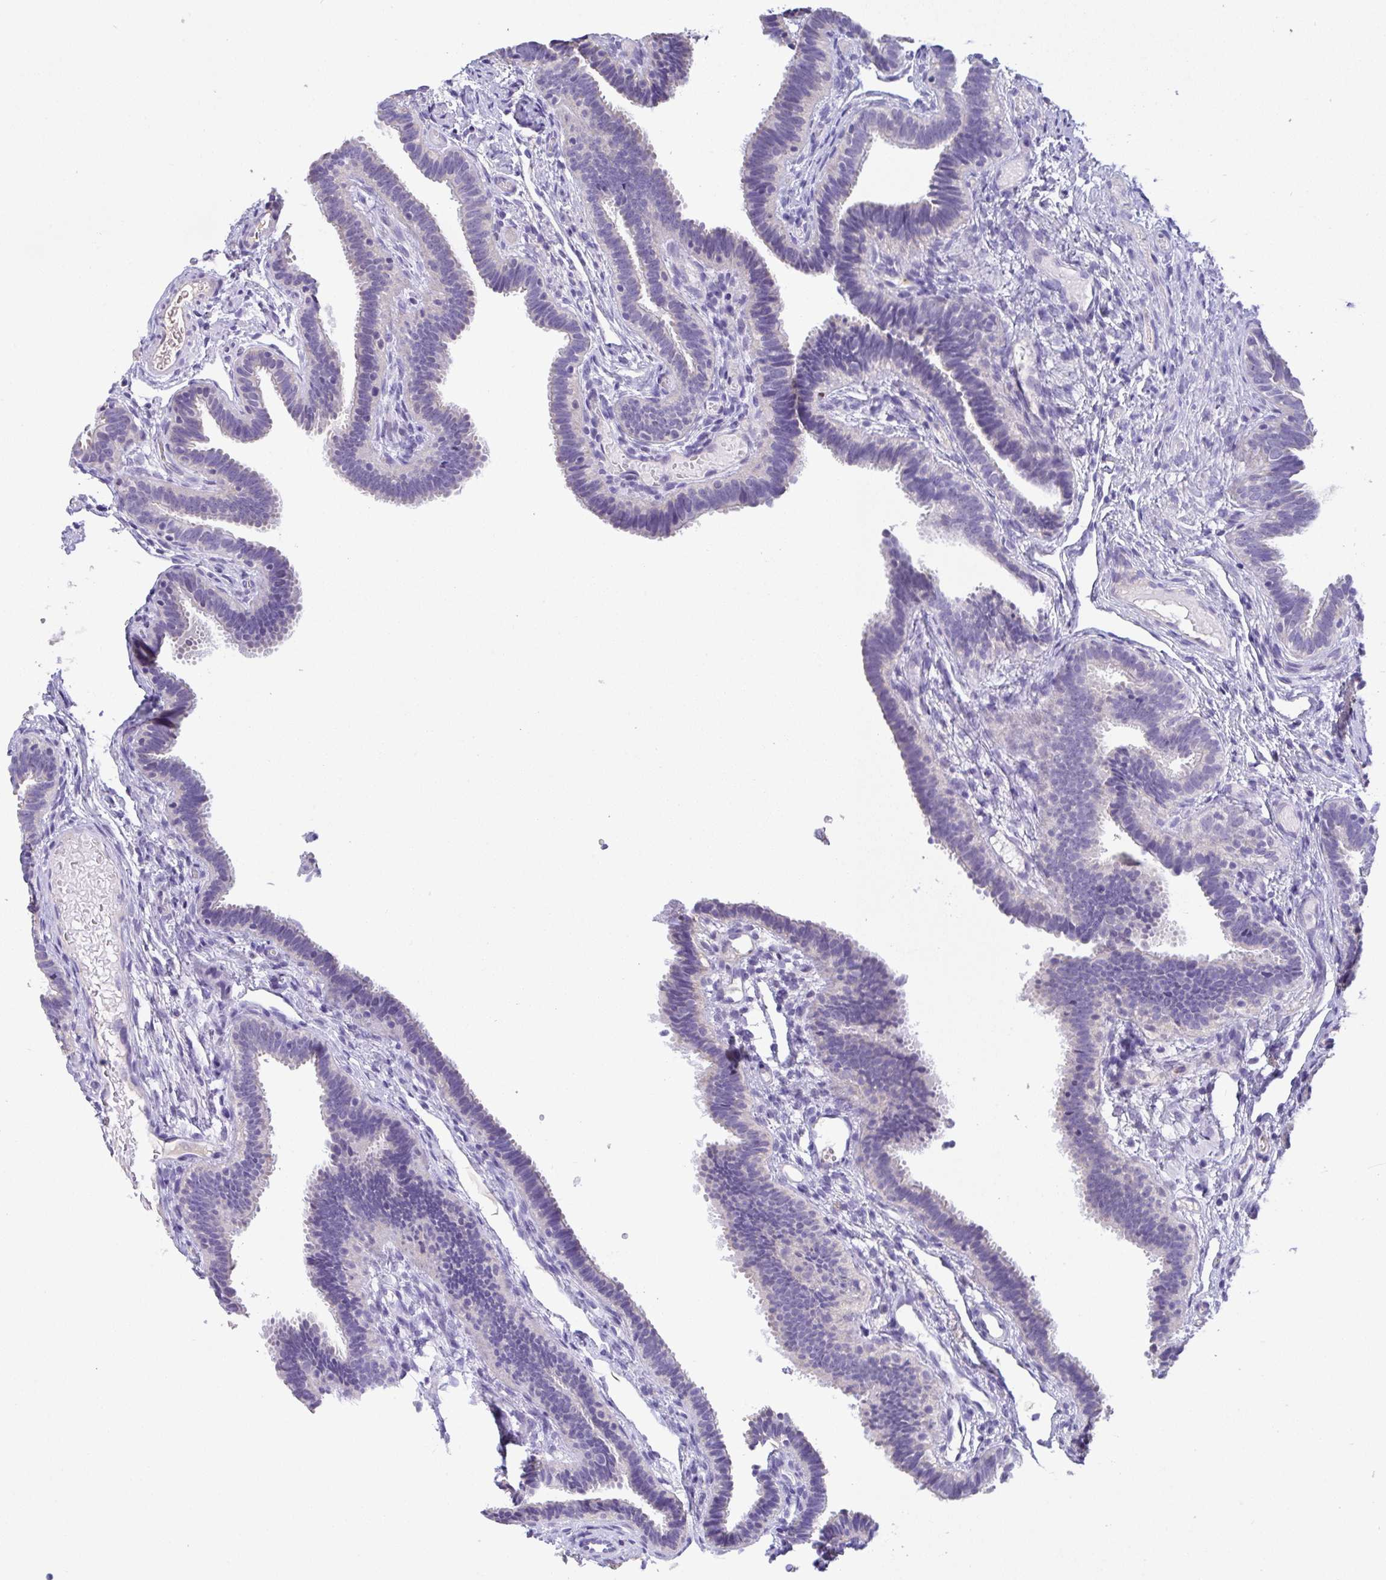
{"staining": {"intensity": "negative", "quantity": "none", "location": "none"}, "tissue": "fallopian tube", "cell_type": "Glandular cells", "image_type": "normal", "snomed": [{"axis": "morphology", "description": "Normal tissue, NOS"}, {"axis": "topography", "description": "Fallopian tube"}], "caption": "An image of human fallopian tube is negative for staining in glandular cells.", "gene": "CA10", "patient": {"sex": "female", "age": 37}}